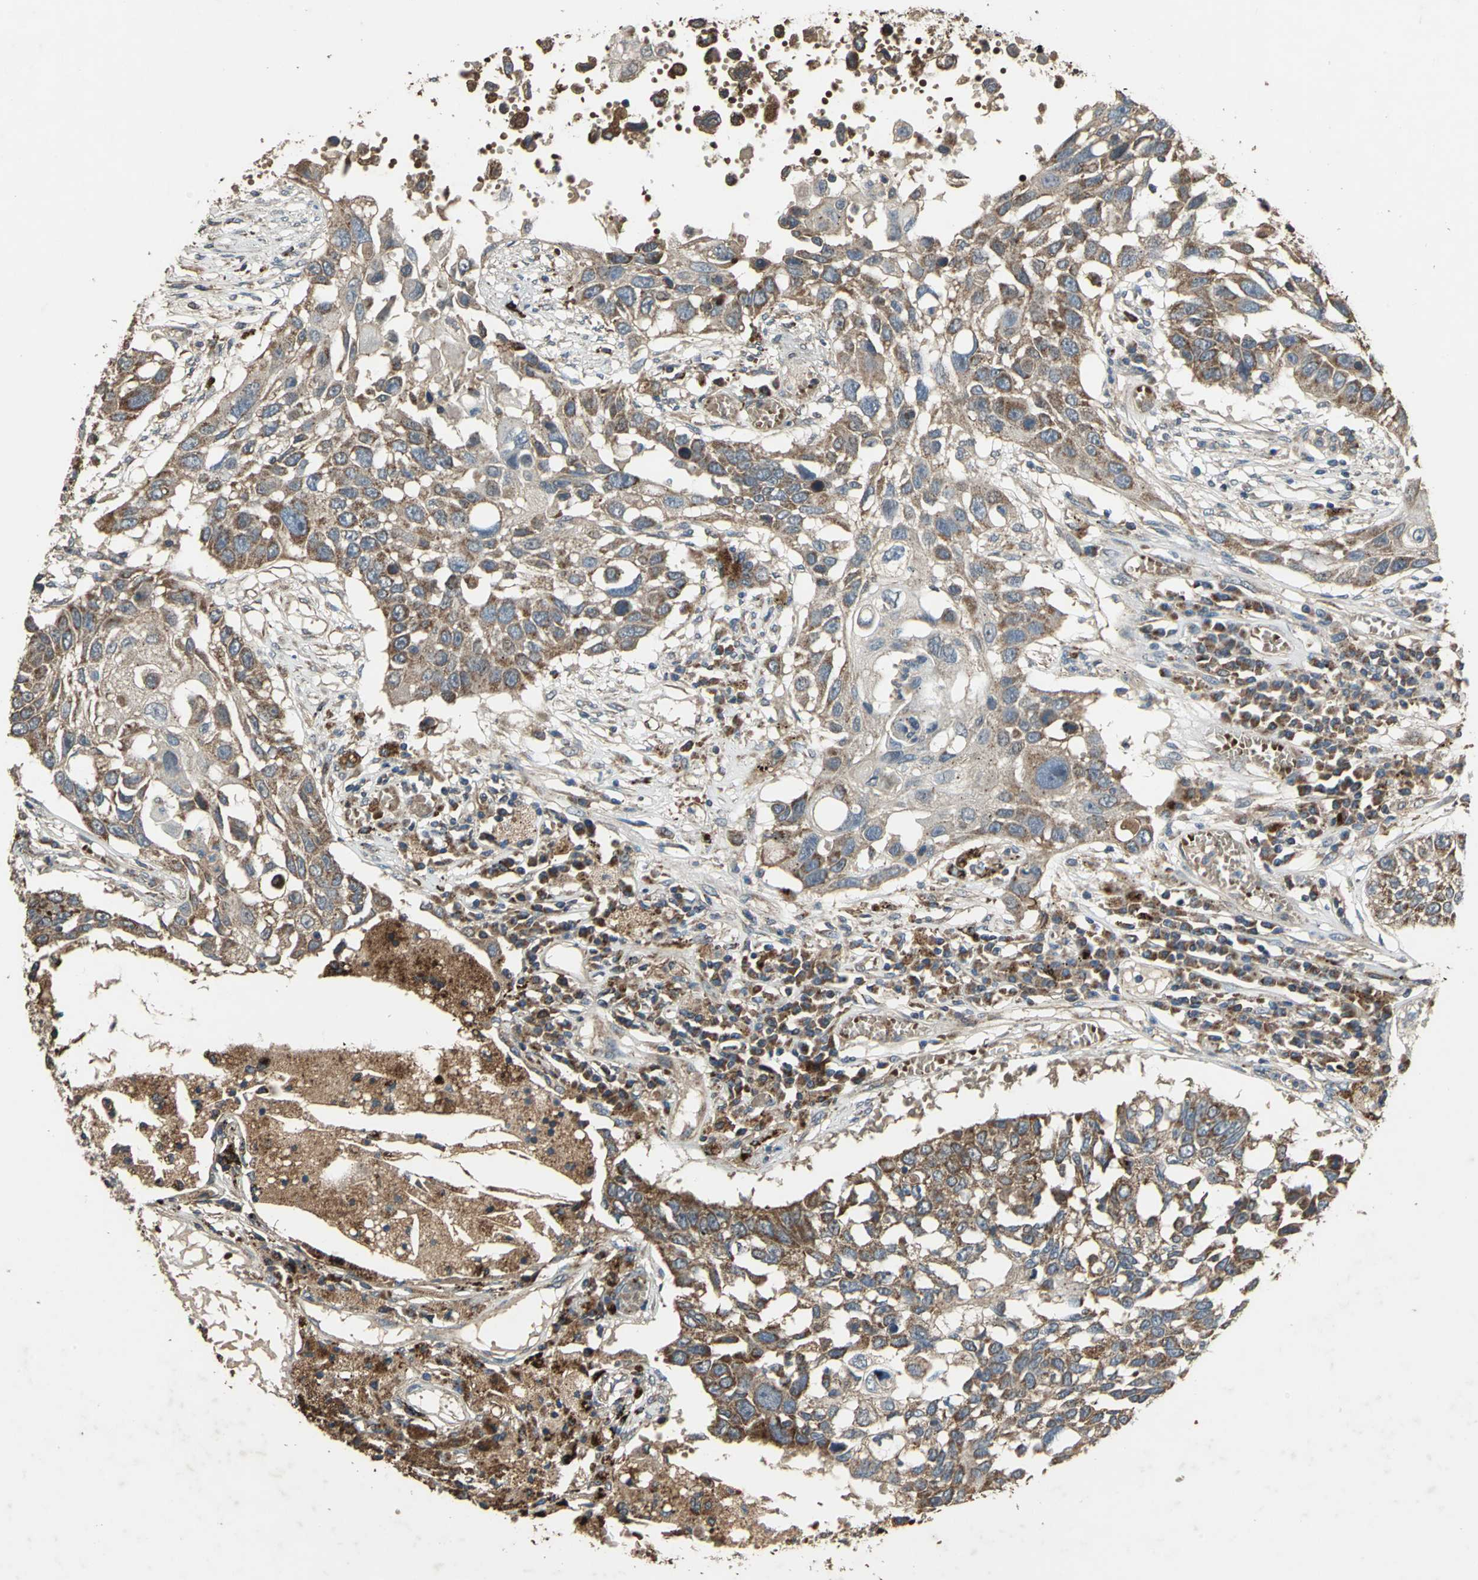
{"staining": {"intensity": "strong", "quantity": ">75%", "location": "cytoplasmic/membranous"}, "tissue": "lung cancer", "cell_type": "Tumor cells", "image_type": "cancer", "snomed": [{"axis": "morphology", "description": "Squamous cell carcinoma, NOS"}, {"axis": "topography", "description": "Lung"}], "caption": "Immunohistochemical staining of human lung cancer (squamous cell carcinoma) displays high levels of strong cytoplasmic/membranous staining in approximately >75% of tumor cells.", "gene": "POLRMT", "patient": {"sex": "male", "age": 71}}